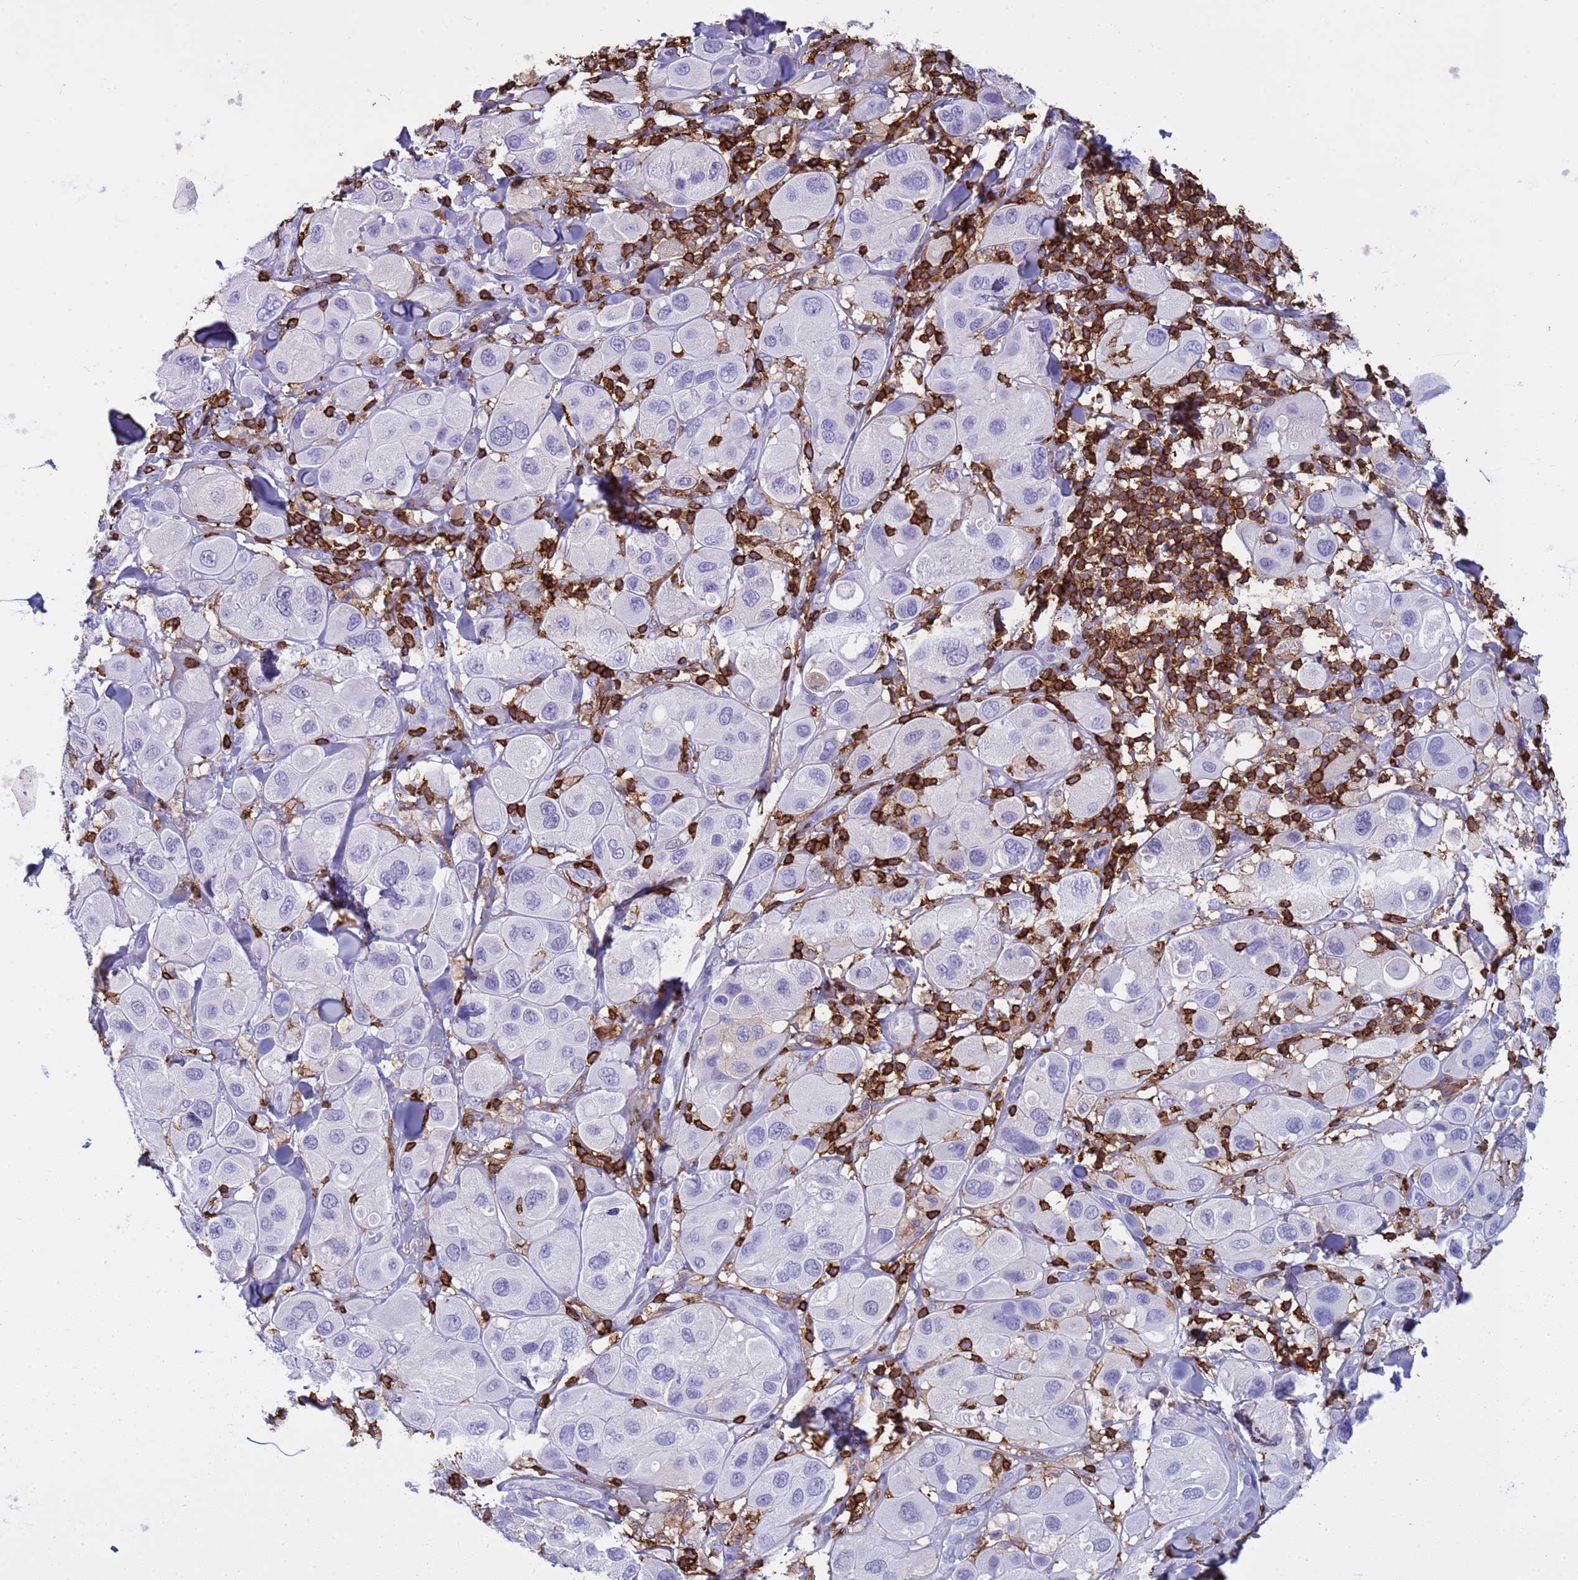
{"staining": {"intensity": "negative", "quantity": "none", "location": "none"}, "tissue": "melanoma", "cell_type": "Tumor cells", "image_type": "cancer", "snomed": [{"axis": "morphology", "description": "Malignant melanoma, Metastatic site"}, {"axis": "topography", "description": "Skin"}], "caption": "This is an immunohistochemistry (IHC) image of melanoma. There is no positivity in tumor cells.", "gene": "IRF5", "patient": {"sex": "male", "age": 41}}